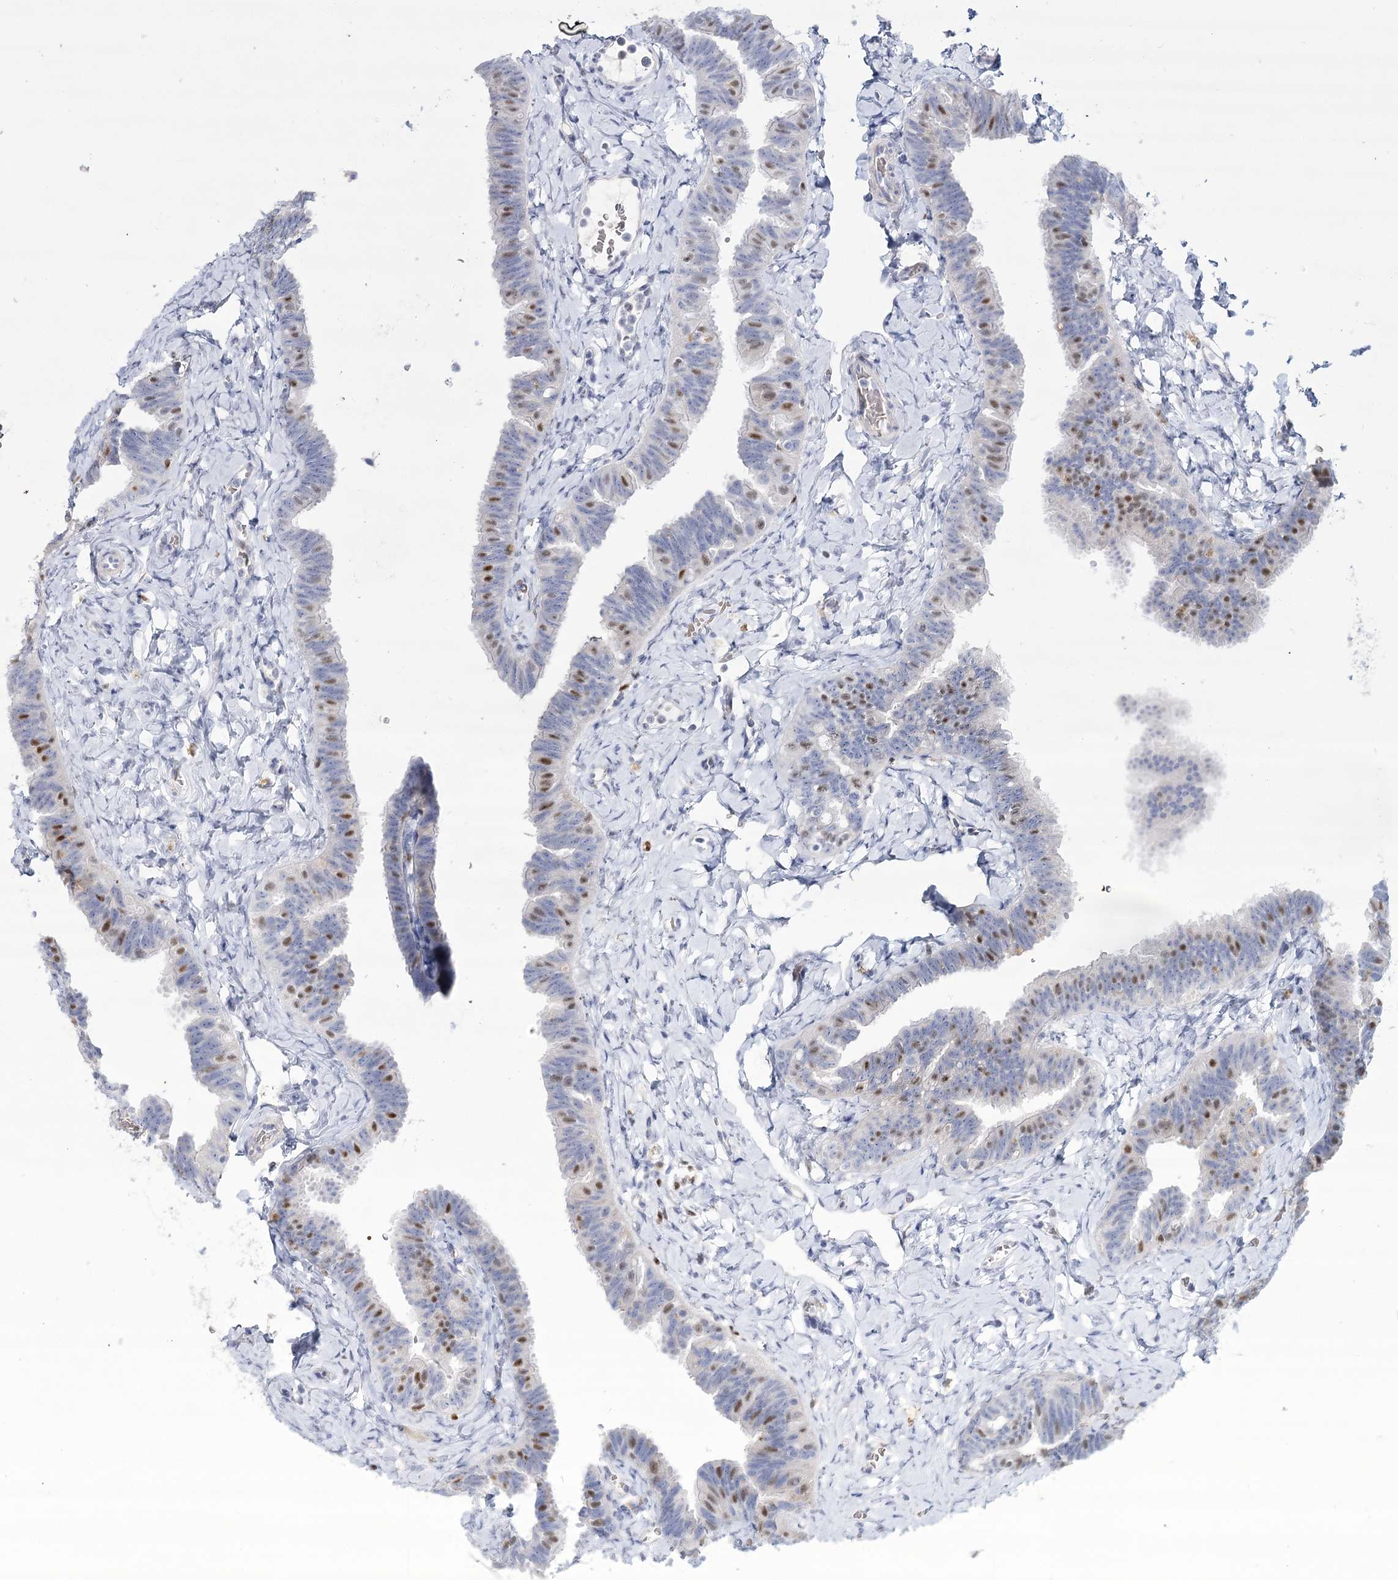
{"staining": {"intensity": "moderate", "quantity": "25%-75%", "location": "nuclear"}, "tissue": "fallopian tube", "cell_type": "Glandular cells", "image_type": "normal", "snomed": [{"axis": "morphology", "description": "Normal tissue, NOS"}, {"axis": "topography", "description": "Fallopian tube"}], "caption": "Benign fallopian tube exhibits moderate nuclear expression in about 25%-75% of glandular cells.", "gene": "IGSF3", "patient": {"sex": "female", "age": 65}}